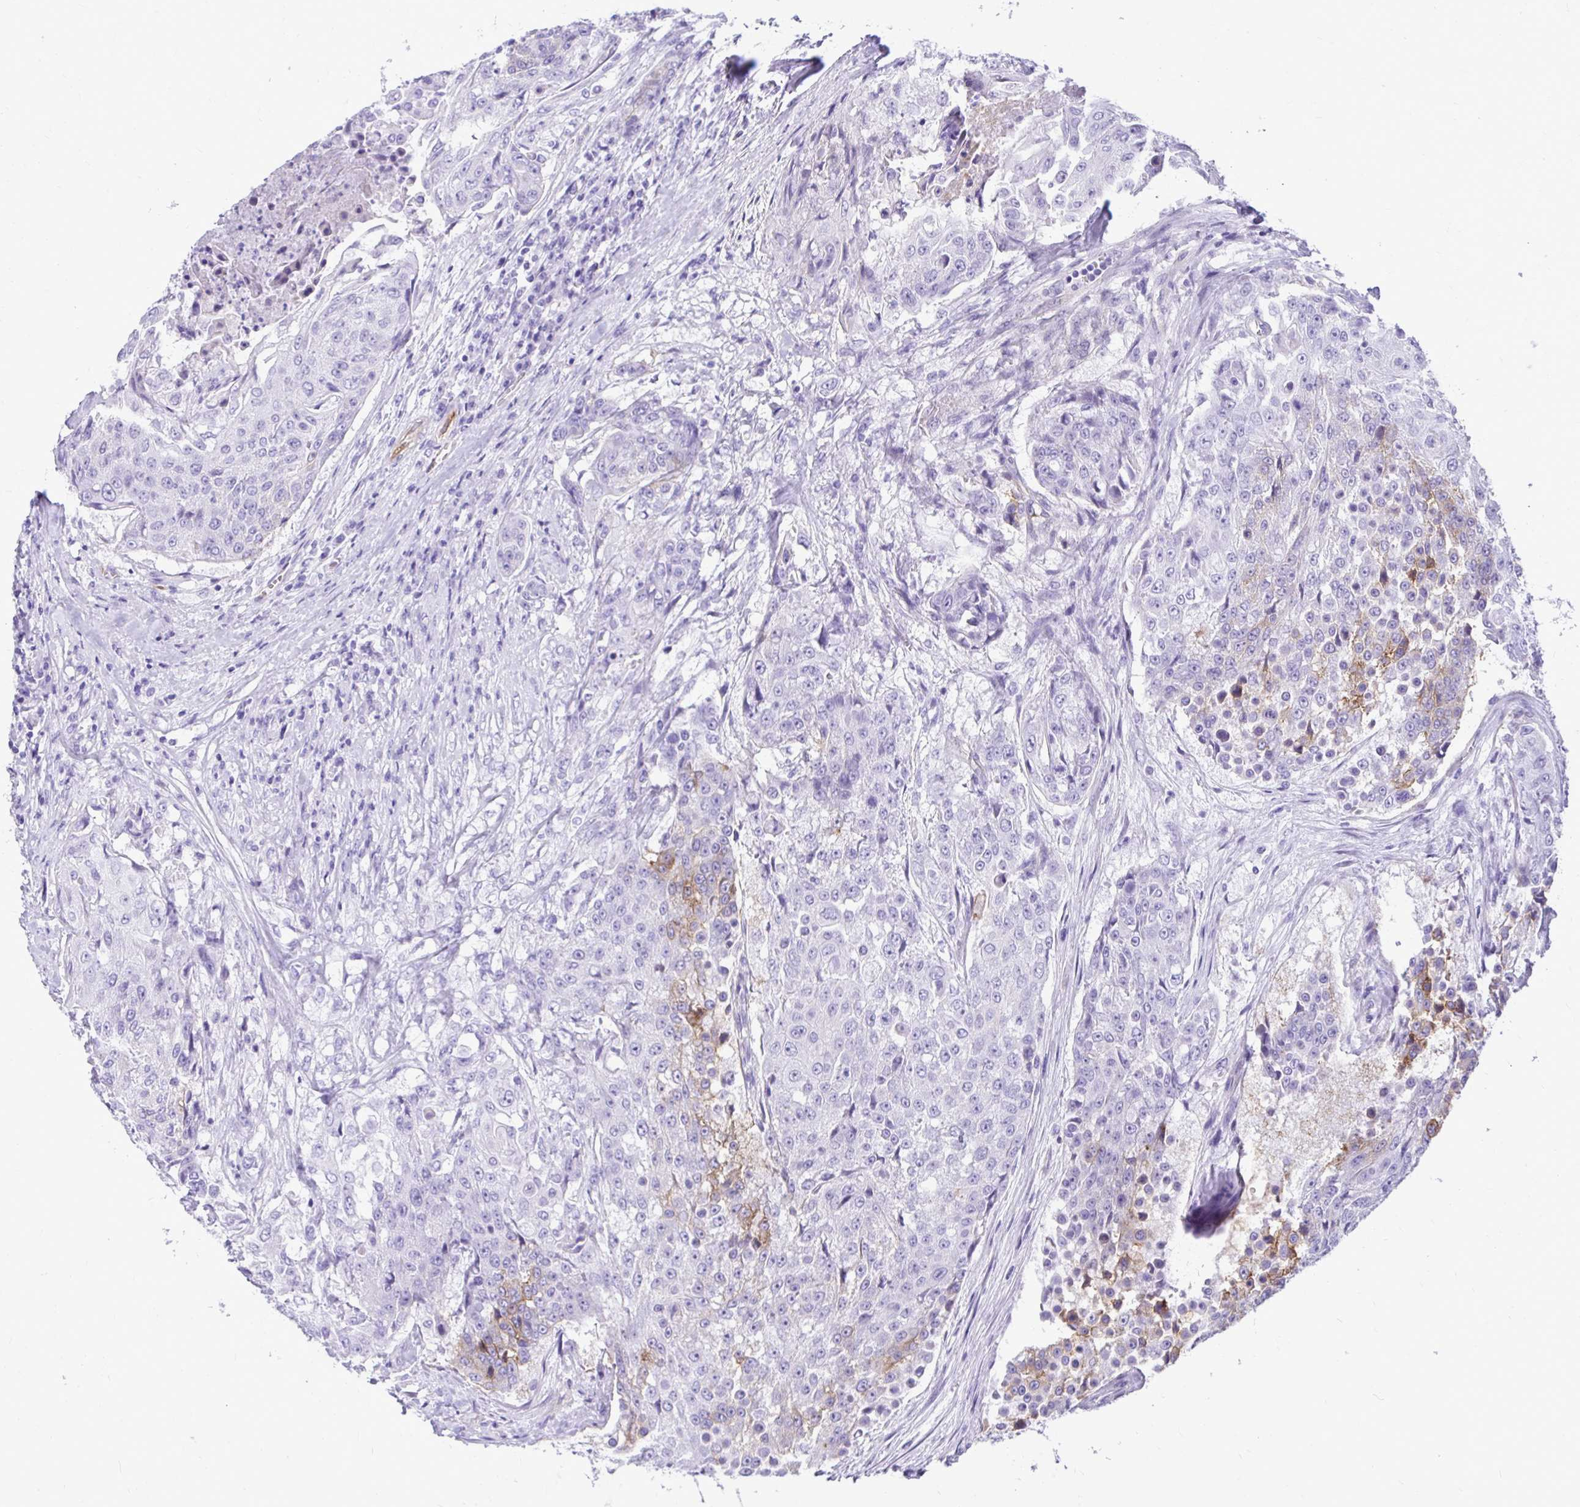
{"staining": {"intensity": "moderate", "quantity": "<25%", "location": "cytoplasmic/membranous"}, "tissue": "urothelial cancer", "cell_type": "Tumor cells", "image_type": "cancer", "snomed": [{"axis": "morphology", "description": "Urothelial carcinoma, High grade"}, {"axis": "topography", "description": "Urinary bladder"}], "caption": "The micrograph demonstrates a brown stain indicating the presence of a protein in the cytoplasmic/membranous of tumor cells in urothelial cancer. Nuclei are stained in blue.", "gene": "ABCG2", "patient": {"sex": "female", "age": 63}}